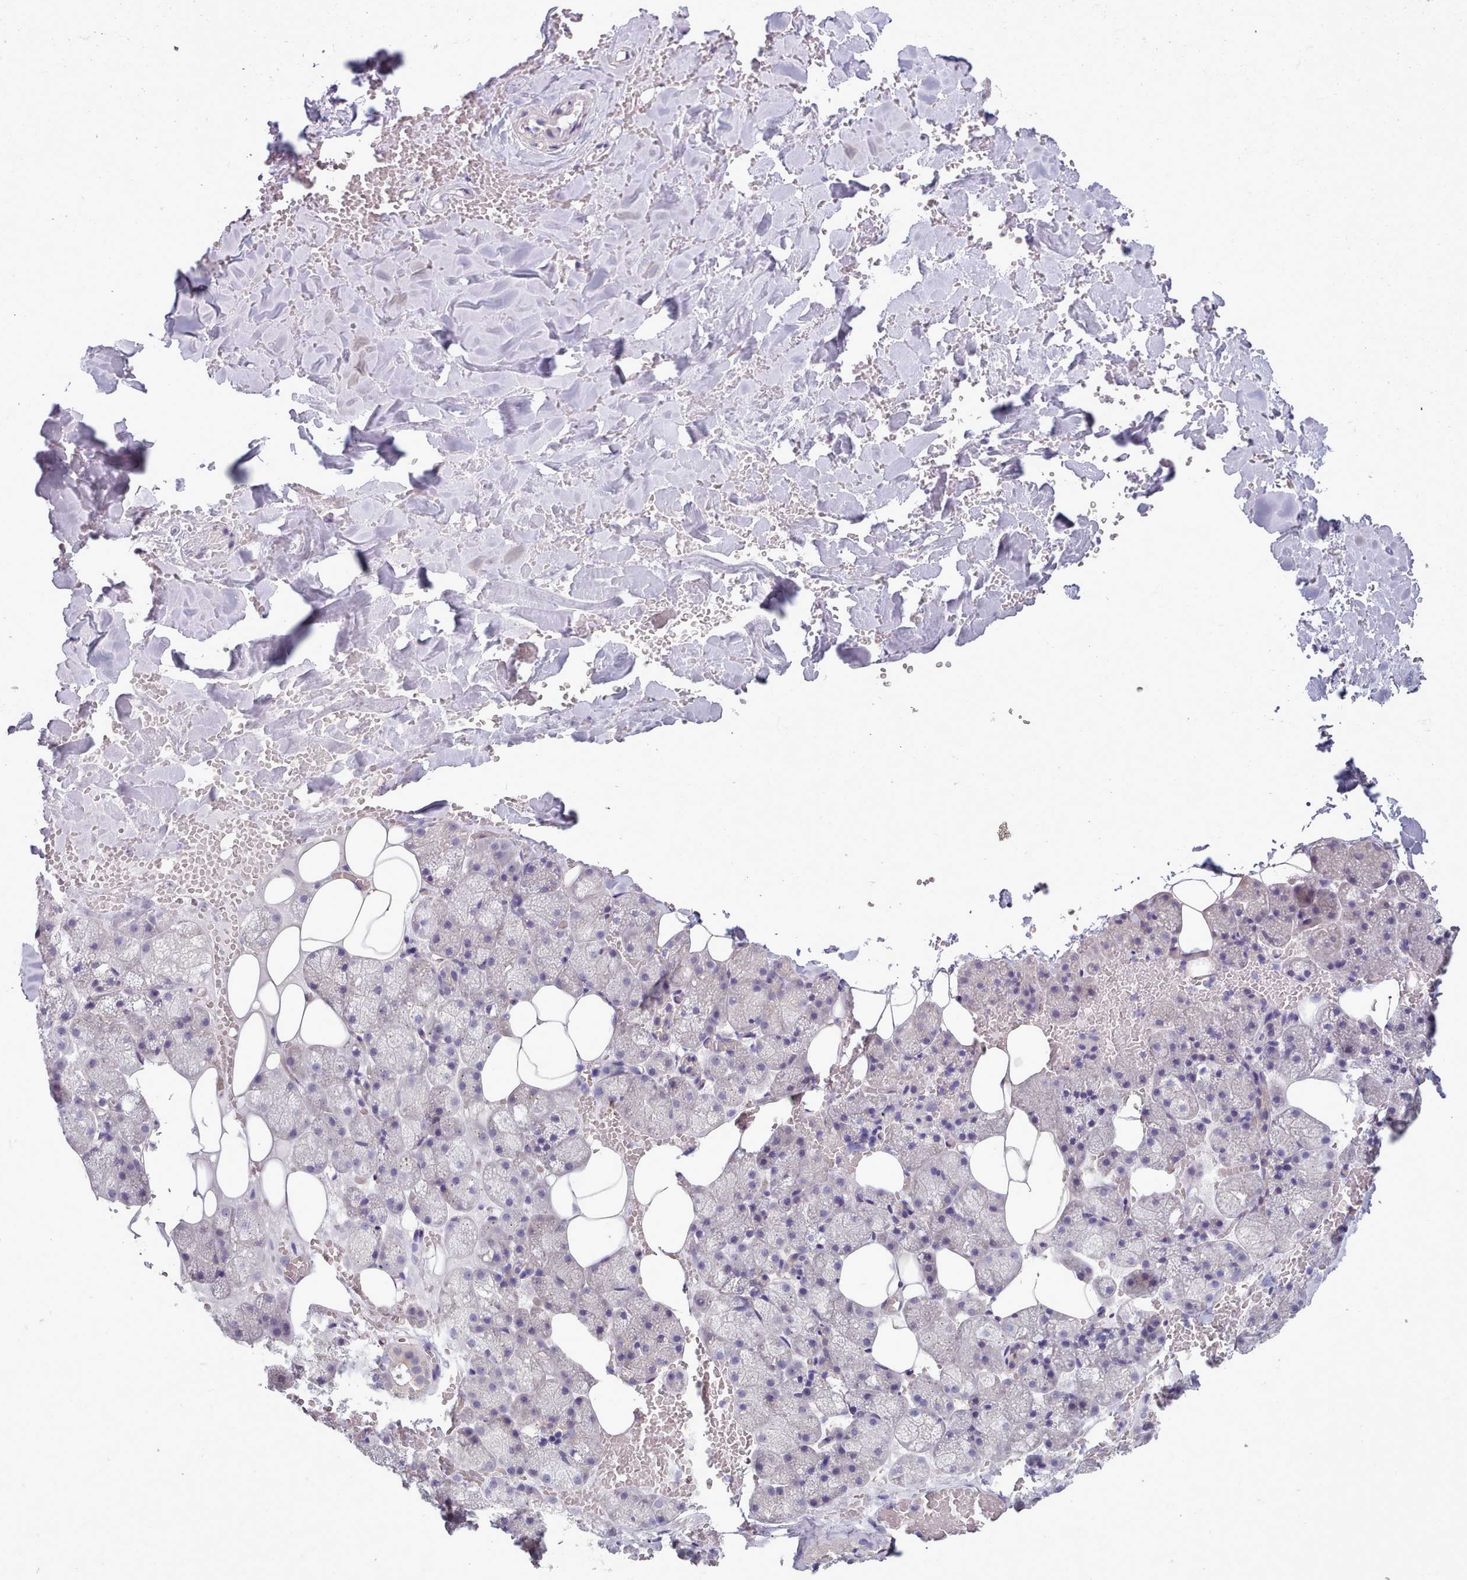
{"staining": {"intensity": "negative", "quantity": "none", "location": "none"}, "tissue": "adipose tissue", "cell_type": "Adipocytes", "image_type": "normal", "snomed": [{"axis": "morphology", "description": "Normal tissue, NOS"}, {"axis": "topography", "description": "Salivary gland"}, {"axis": "topography", "description": "Peripheral nerve tissue"}], "caption": "The histopathology image shows no staining of adipocytes in benign adipose tissue. Brightfield microscopy of immunohistochemistry stained with DAB (brown) and hematoxylin (blue), captured at high magnification.", "gene": "DPF1", "patient": {"sex": "male", "age": 38}}